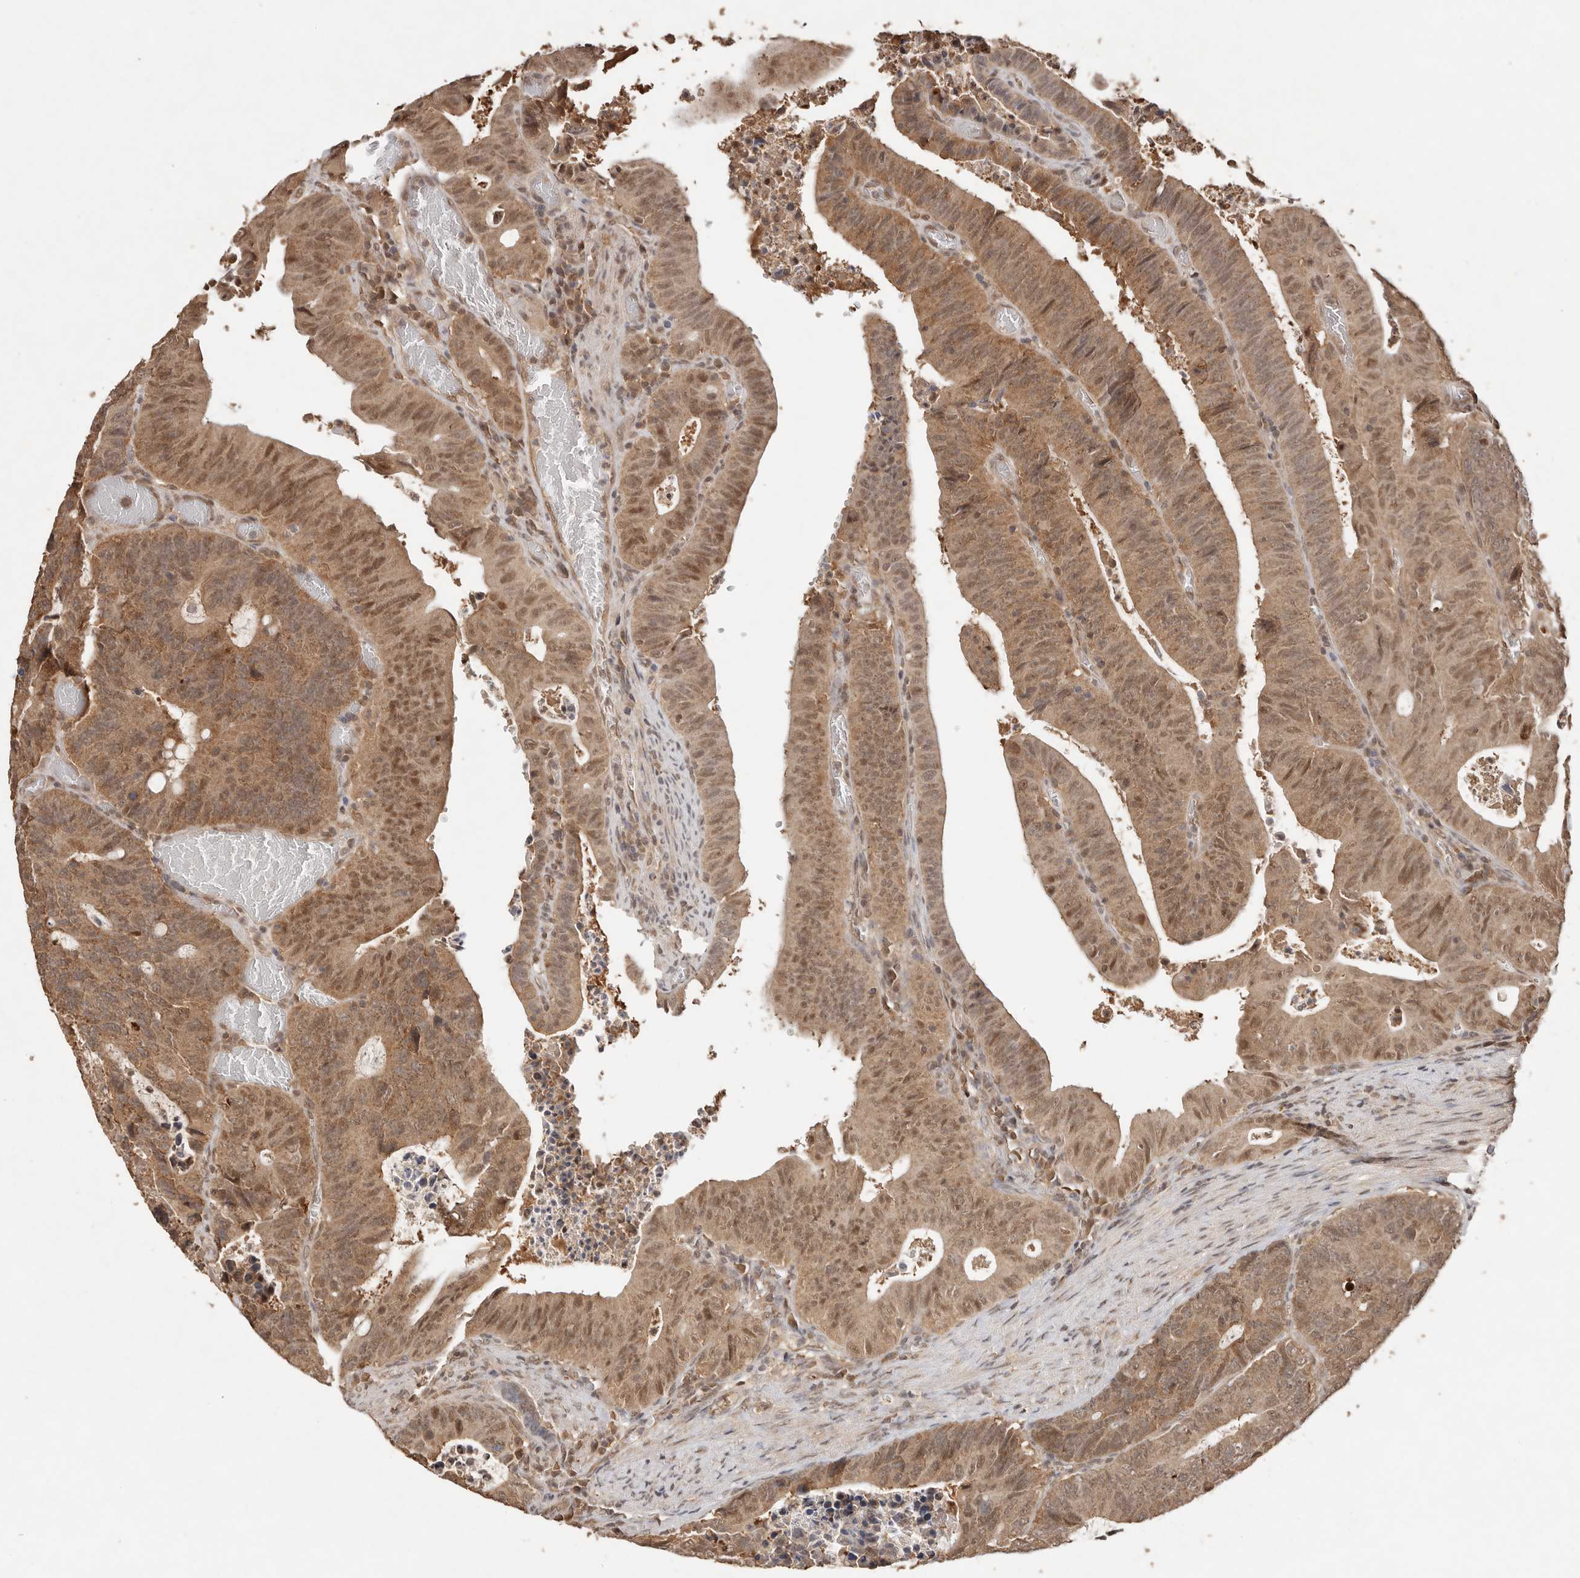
{"staining": {"intensity": "moderate", "quantity": ">75%", "location": "cytoplasmic/membranous,nuclear"}, "tissue": "colorectal cancer", "cell_type": "Tumor cells", "image_type": "cancer", "snomed": [{"axis": "morphology", "description": "Adenocarcinoma, NOS"}, {"axis": "topography", "description": "Colon"}], "caption": "Approximately >75% of tumor cells in human colorectal cancer (adenocarcinoma) show moderate cytoplasmic/membranous and nuclear protein expression as visualized by brown immunohistochemical staining.", "gene": "PSMA5", "patient": {"sex": "male", "age": 87}}